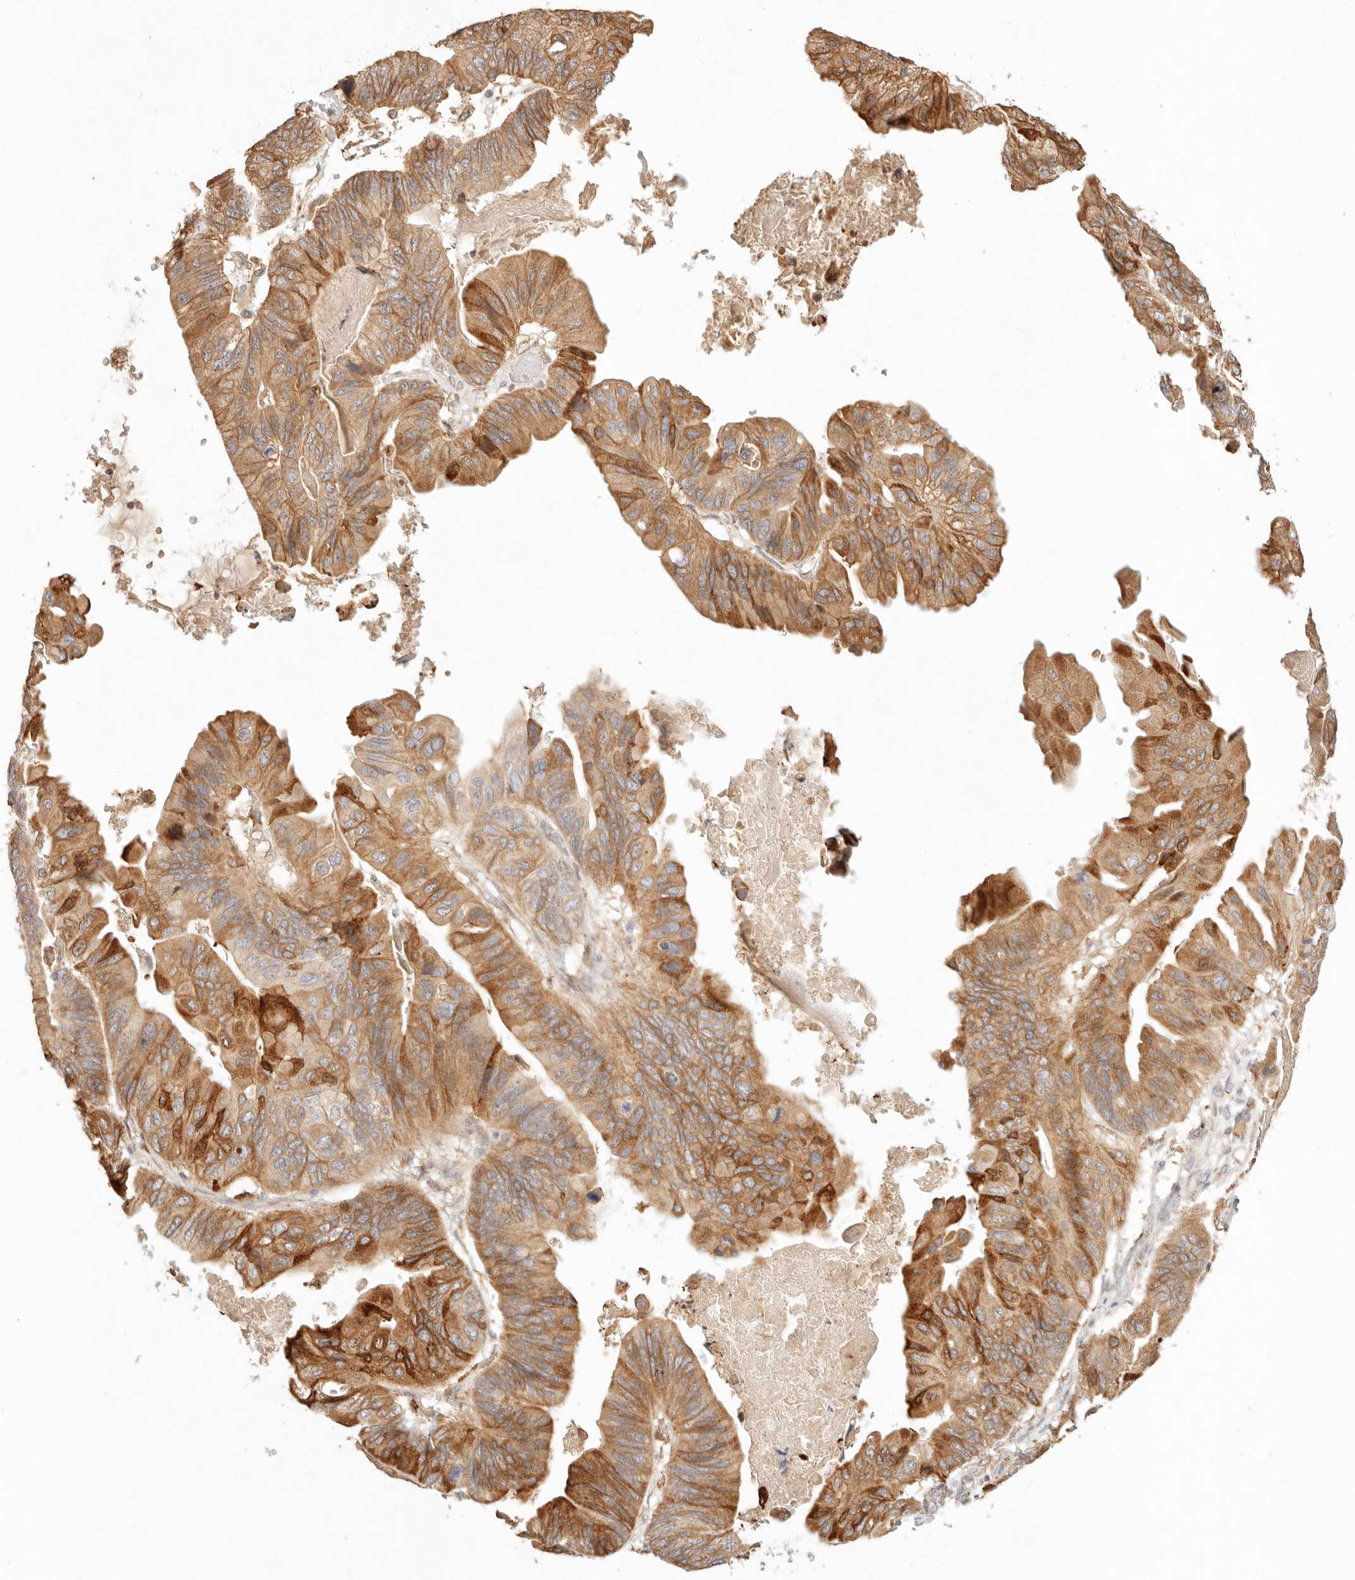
{"staining": {"intensity": "strong", "quantity": ">75%", "location": "cytoplasmic/membranous"}, "tissue": "ovarian cancer", "cell_type": "Tumor cells", "image_type": "cancer", "snomed": [{"axis": "morphology", "description": "Cystadenocarcinoma, mucinous, NOS"}, {"axis": "topography", "description": "Ovary"}], "caption": "An image showing strong cytoplasmic/membranous staining in about >75% of tumor cells in mucinous cystadenocarcinoma (ovarian), as visualized by brown immunohistochemical staining.", "gene": "C1orf127", "patient": {"sex": "female", "age": 61}}